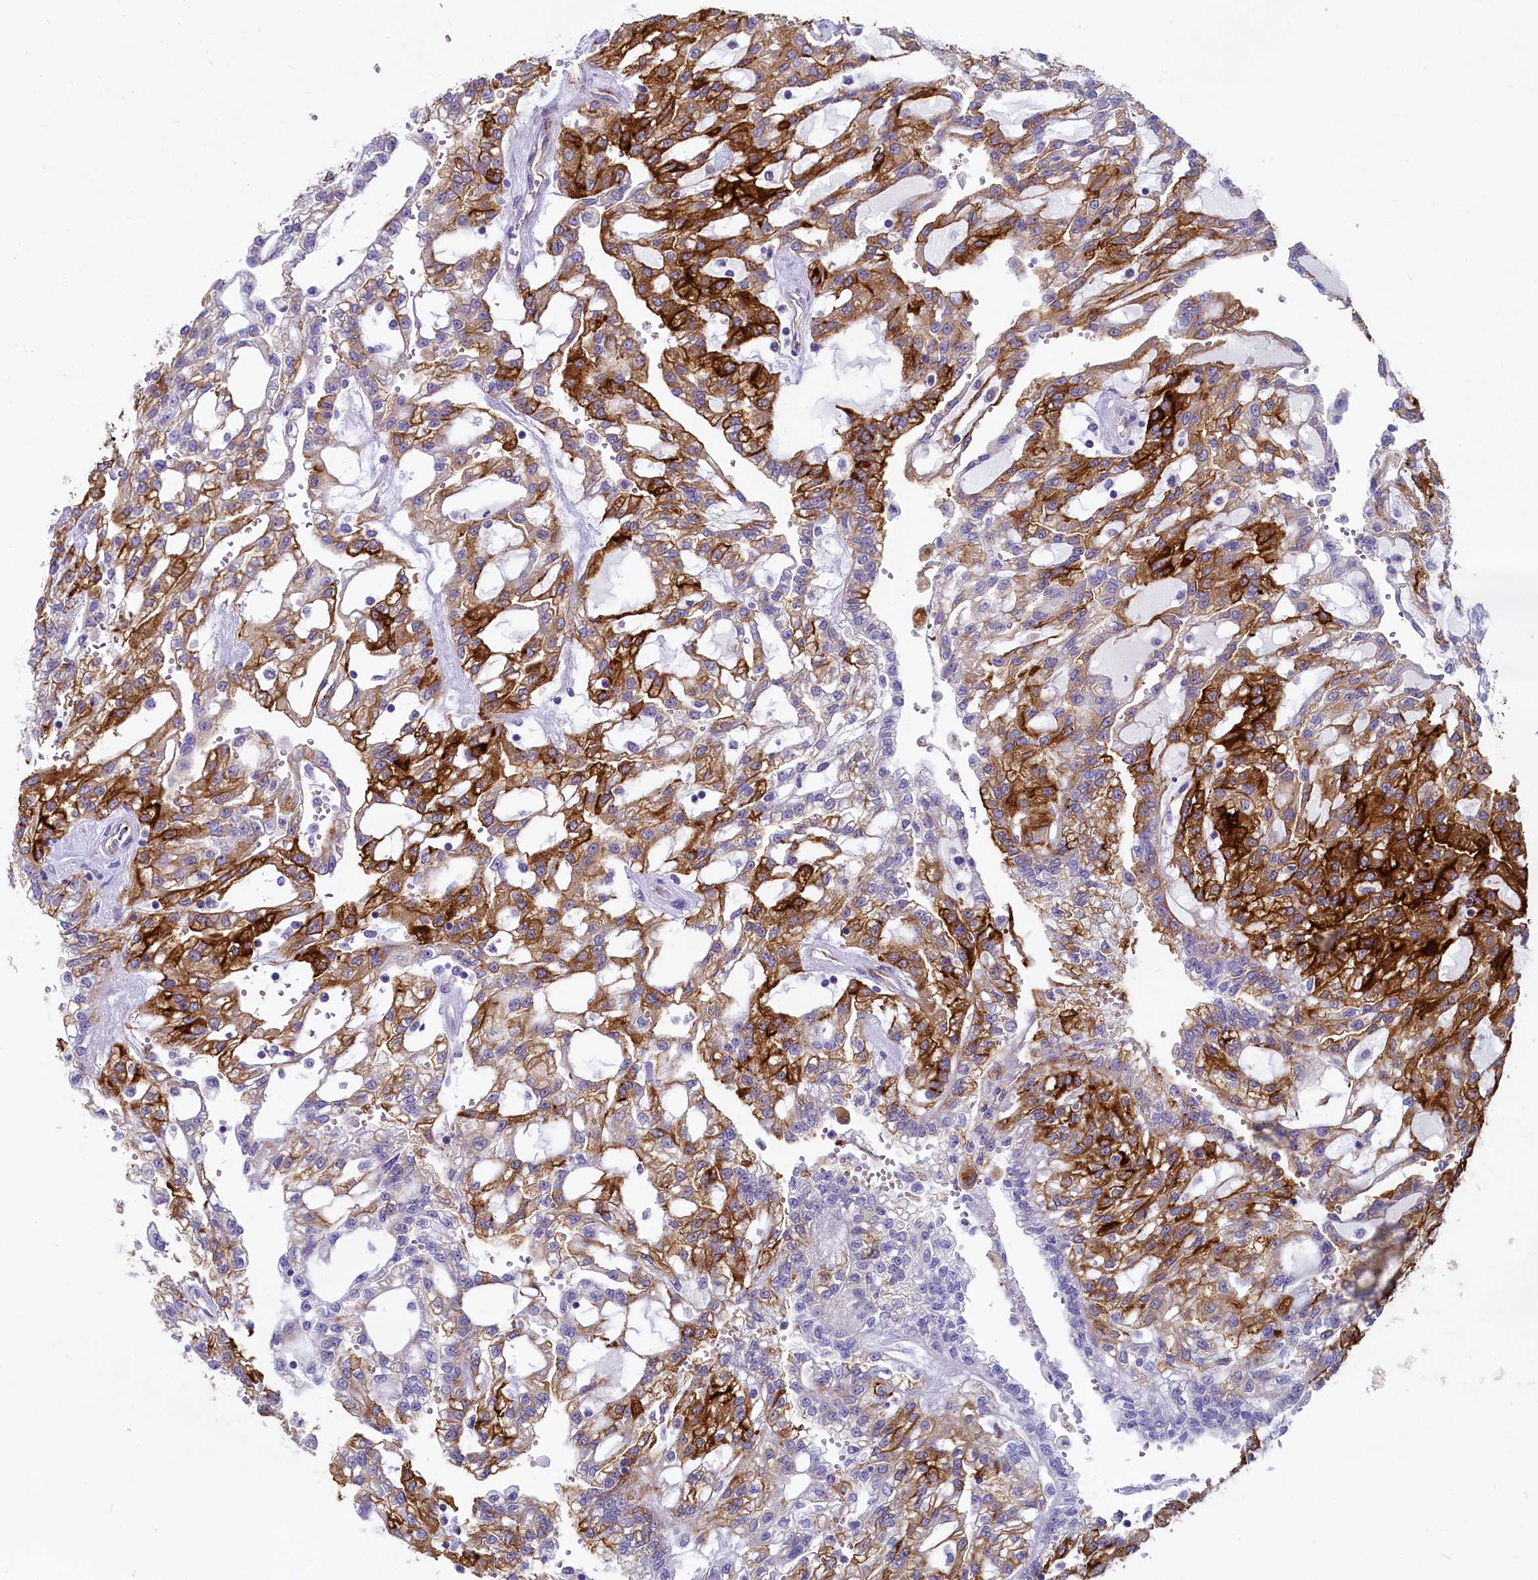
{"staining": {"intensity": "strong", "quantity": ">75%", "location": "cytoplasmic/membranous"}, "tissue": "renal cancer", "cell_type": "Tumor cells", "image_type": "cancer", "snomed": [{"axis": "morphology", "description": "Adenocarcinoma, NOS"}, {"axis": "topography", "description": "Kidney"}], "caption": "Tumor cells exhibit high levels of strong cytoplasmic/membranous expression in about >75% of cells in renal cancer.", "gene": "INSC", "patient": {"sex": "male", "age": 63}}